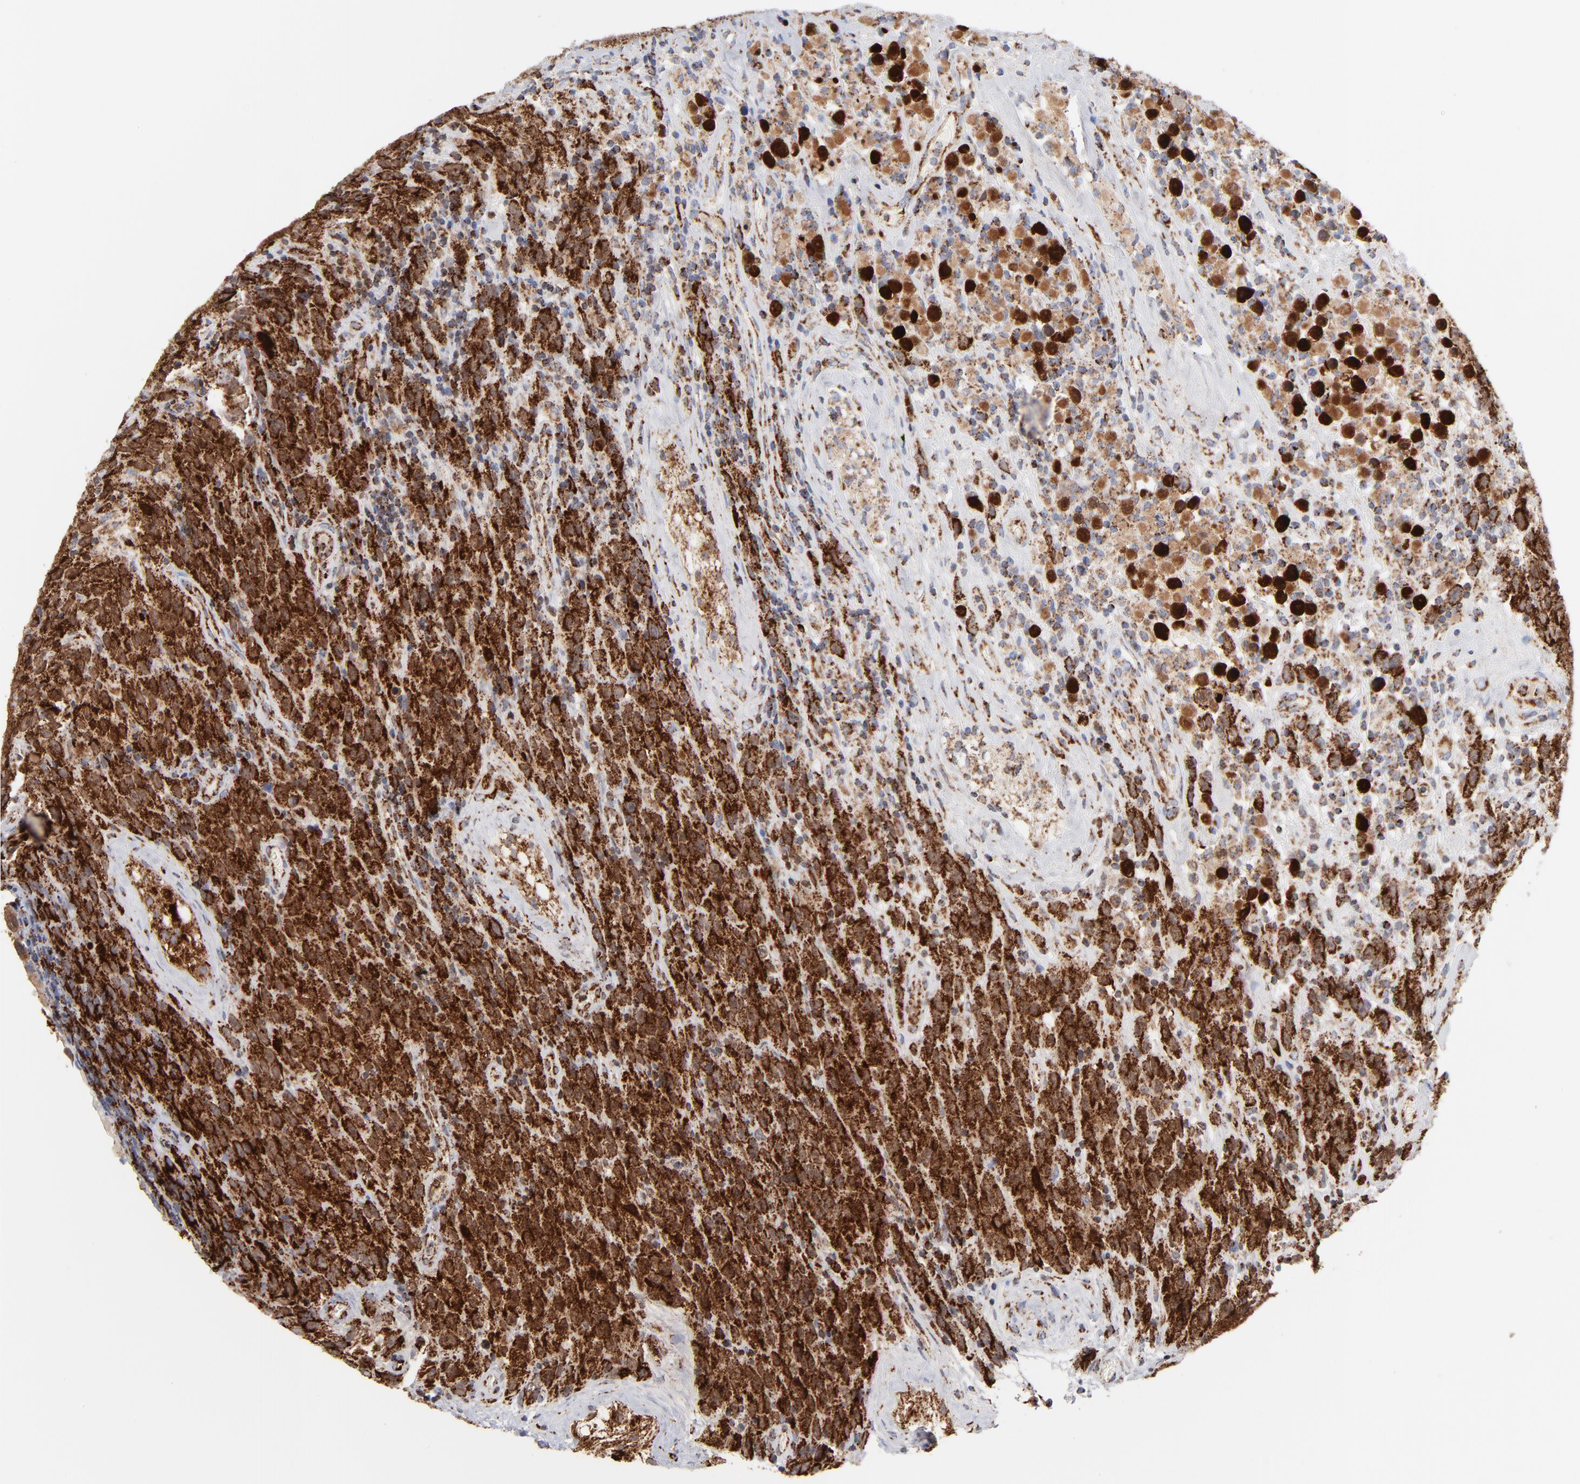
{"staining": {"intensity": "strong", "quantity": ">75%", "location": "cytoplasmic/membranous"}, "tissue": "testis cancer", "cell_type": "Tumor cells", "image_type": "cancer", "snomed": [{"axis": "morphology", "description": "Seminoma, NOS"}, {"axis": "topography", "description": "Testis"}], "caption": "Protein staining demonstrates strong cytoplasmic/membranous positivity in about >75% of tumor cells in testis cancer (seminoma).", "gene": "DIABLO", "patient": {"sex": "male", "age": 52}}